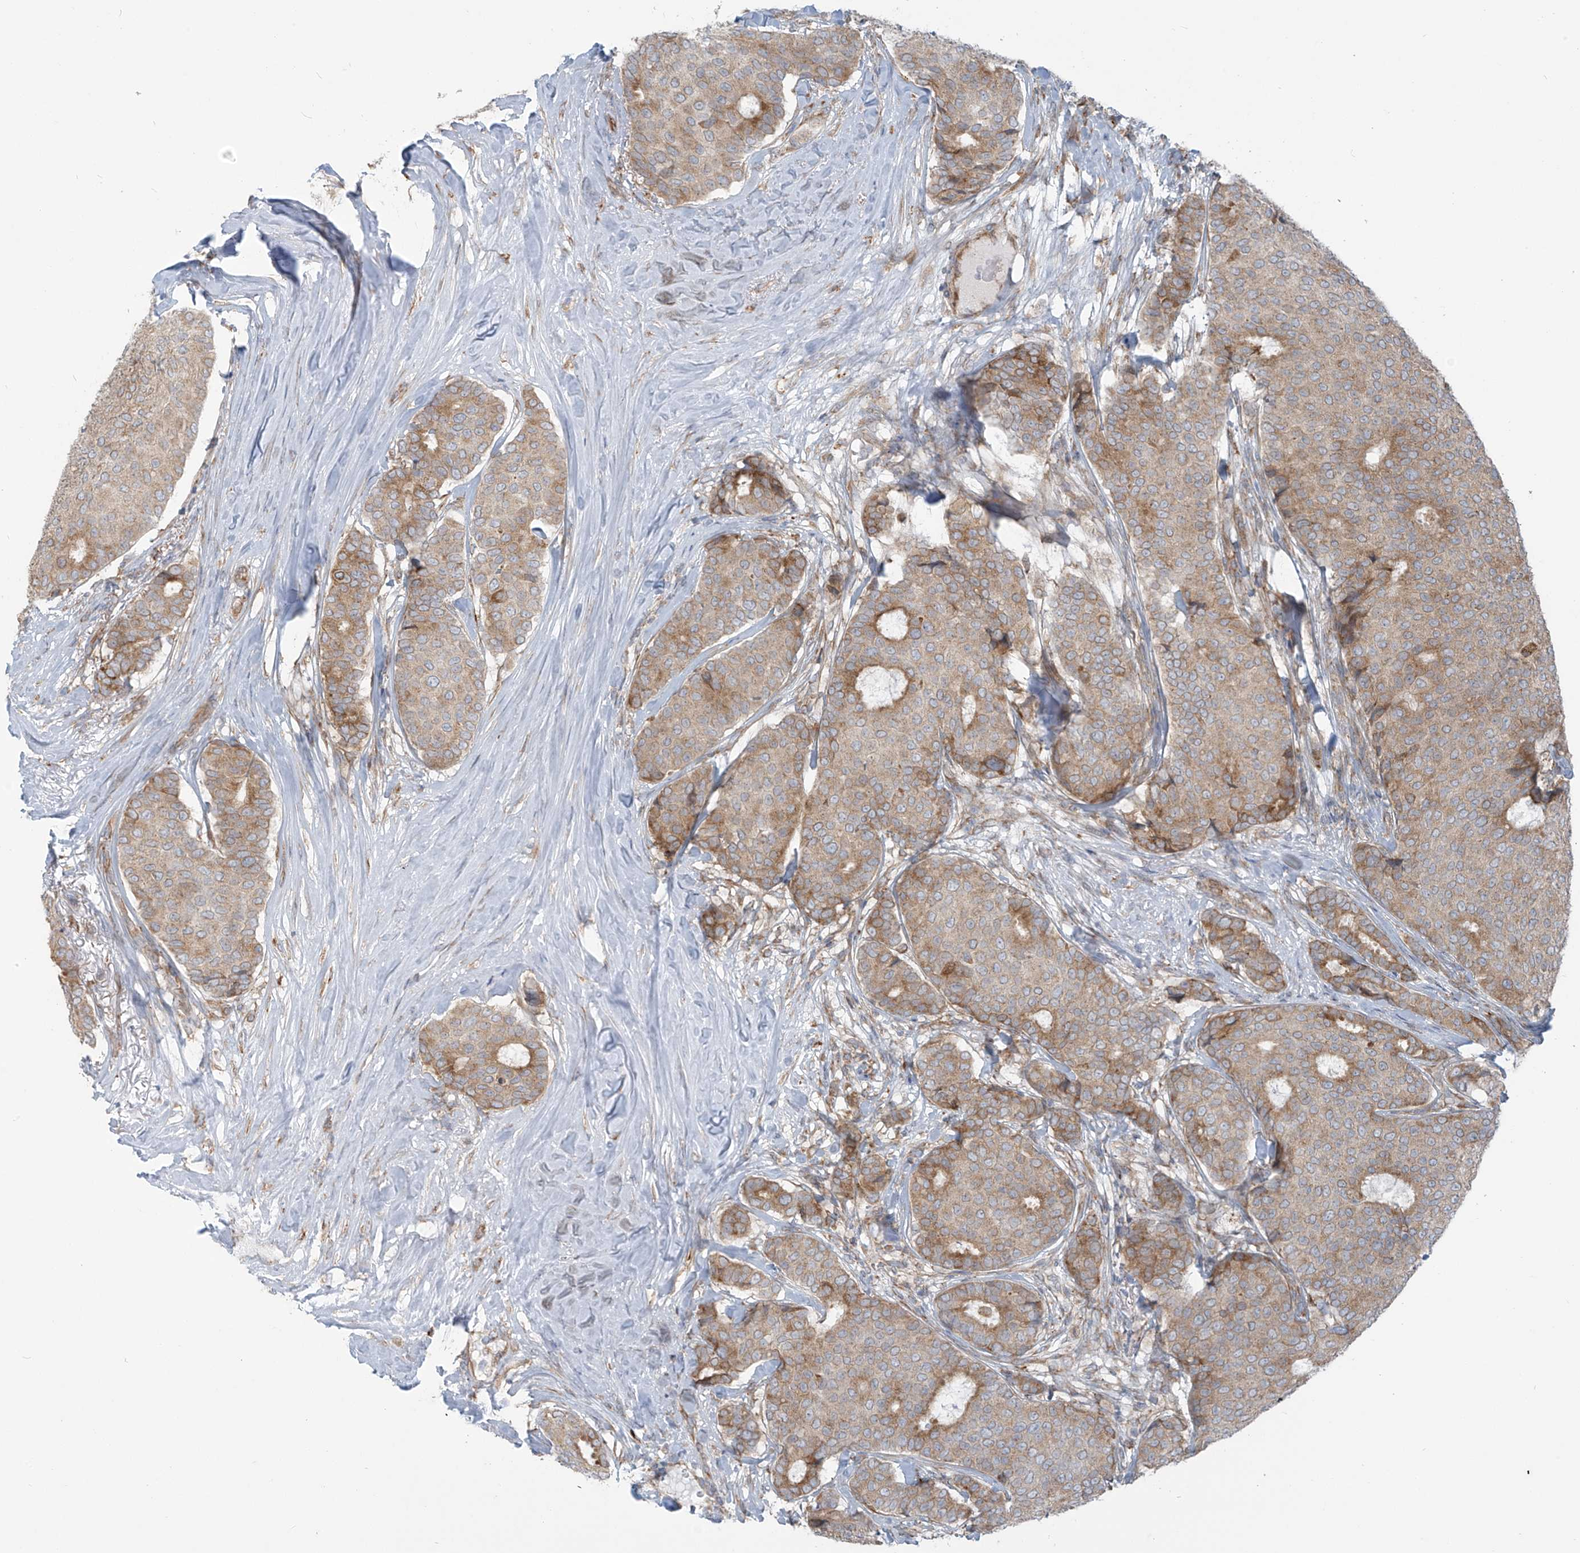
{"staining": {"intensity": "moderate", "quantity": ">75%", "location": "cytoplasmic/membranous"}, "tissue": "breast cancer", "cell_type": "Tumor cells", "image_type": "cancer", "snomed": [{"axis": "morphology", "description": "Duct carcinoma"}, {"axis": "topography", "description": "Breast"}], "caption": "This image reveals invasive ductal carcinoma (breast) stained with immunohistochemistry (IHC) to label a protein in brown. The cytoplasmic/membranous of tumor cells show moderate positivity for the protein. Nuclei are counter-stained blue.", "gene": "KATNIP", "patient": {"sex": "female", "age": 75}}